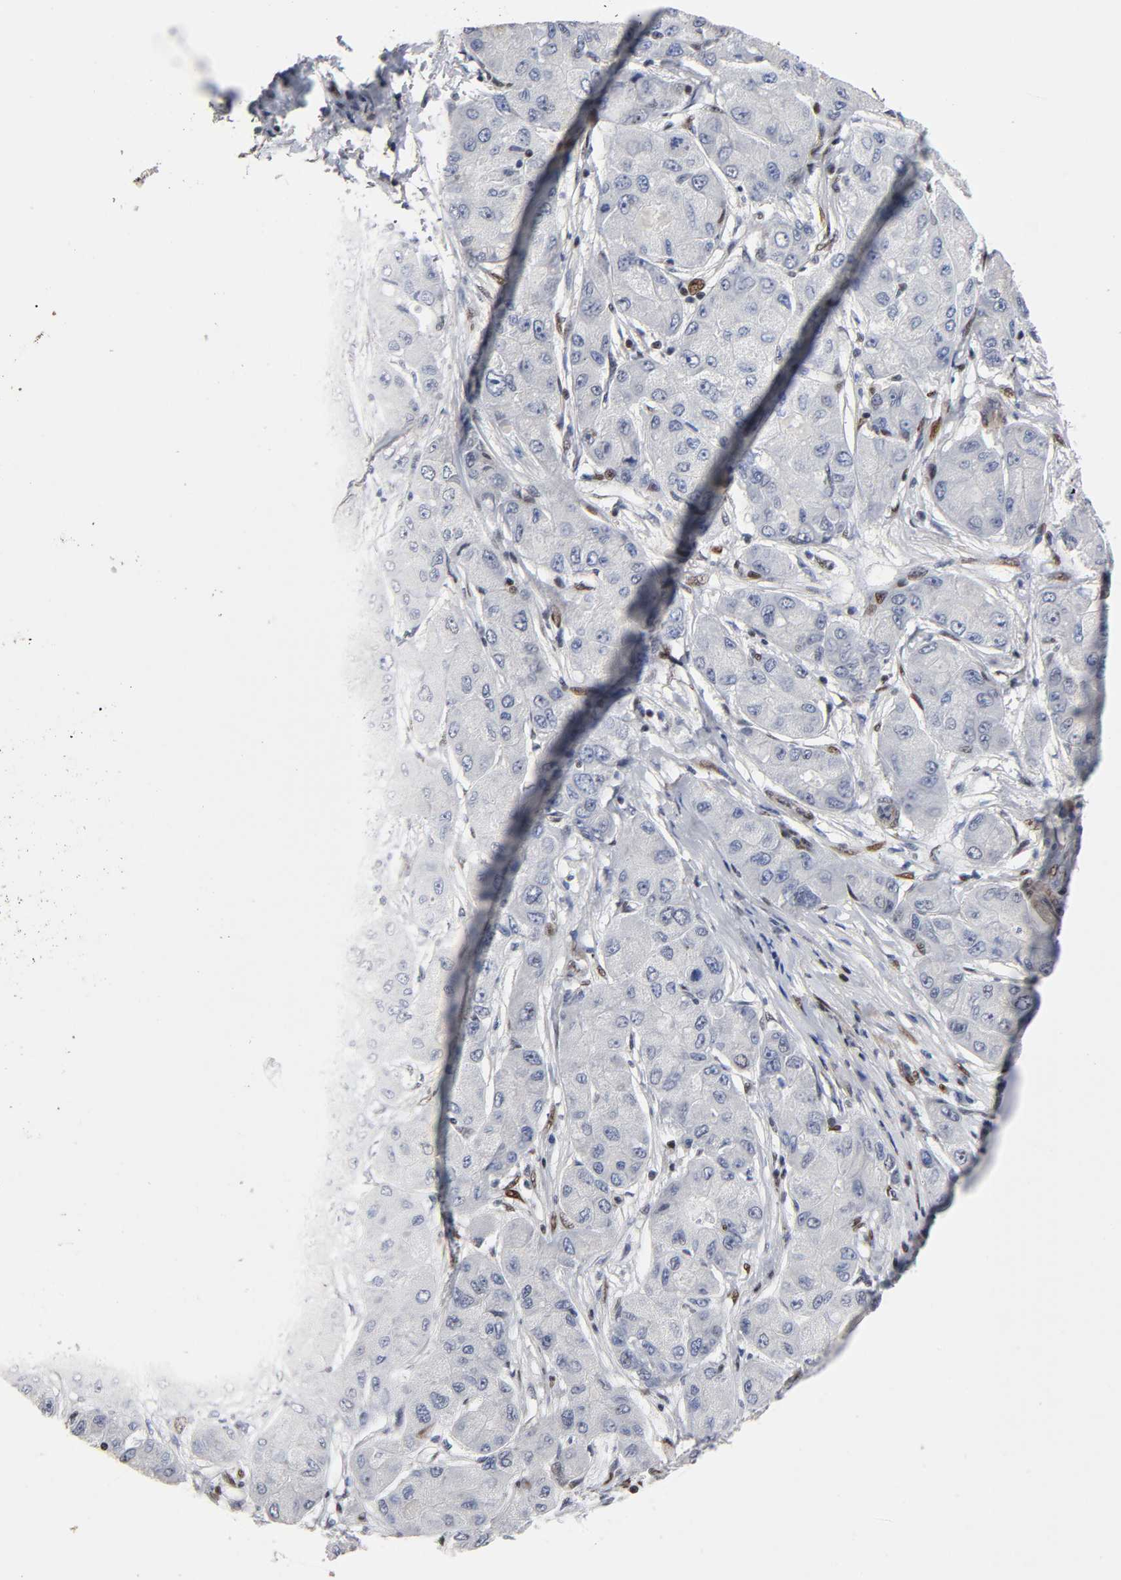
{"staining": {"intensity": "negative", "quantity": "none", "location": "none"}, "tissue": "liver cancer", "cell_type": "Tumor cells", "image_type": "cancer", "snomed": [{"axis": "morphology", "description": "Carcinoma, Hepatocellular, NOS"}, {"axis": "topography", "description": "Liver"}], "caption": "High magnification brightfield microscopy of liver cancer (hepatocellular carcinoma) stained with DAB (3,3'-diaminobenzidine) (brown) and counterstained with hematoxylin (blue): tumor cells show no significant positivity.", "gene": "STK38", "patient": {"sex": "male", "age": 80}}